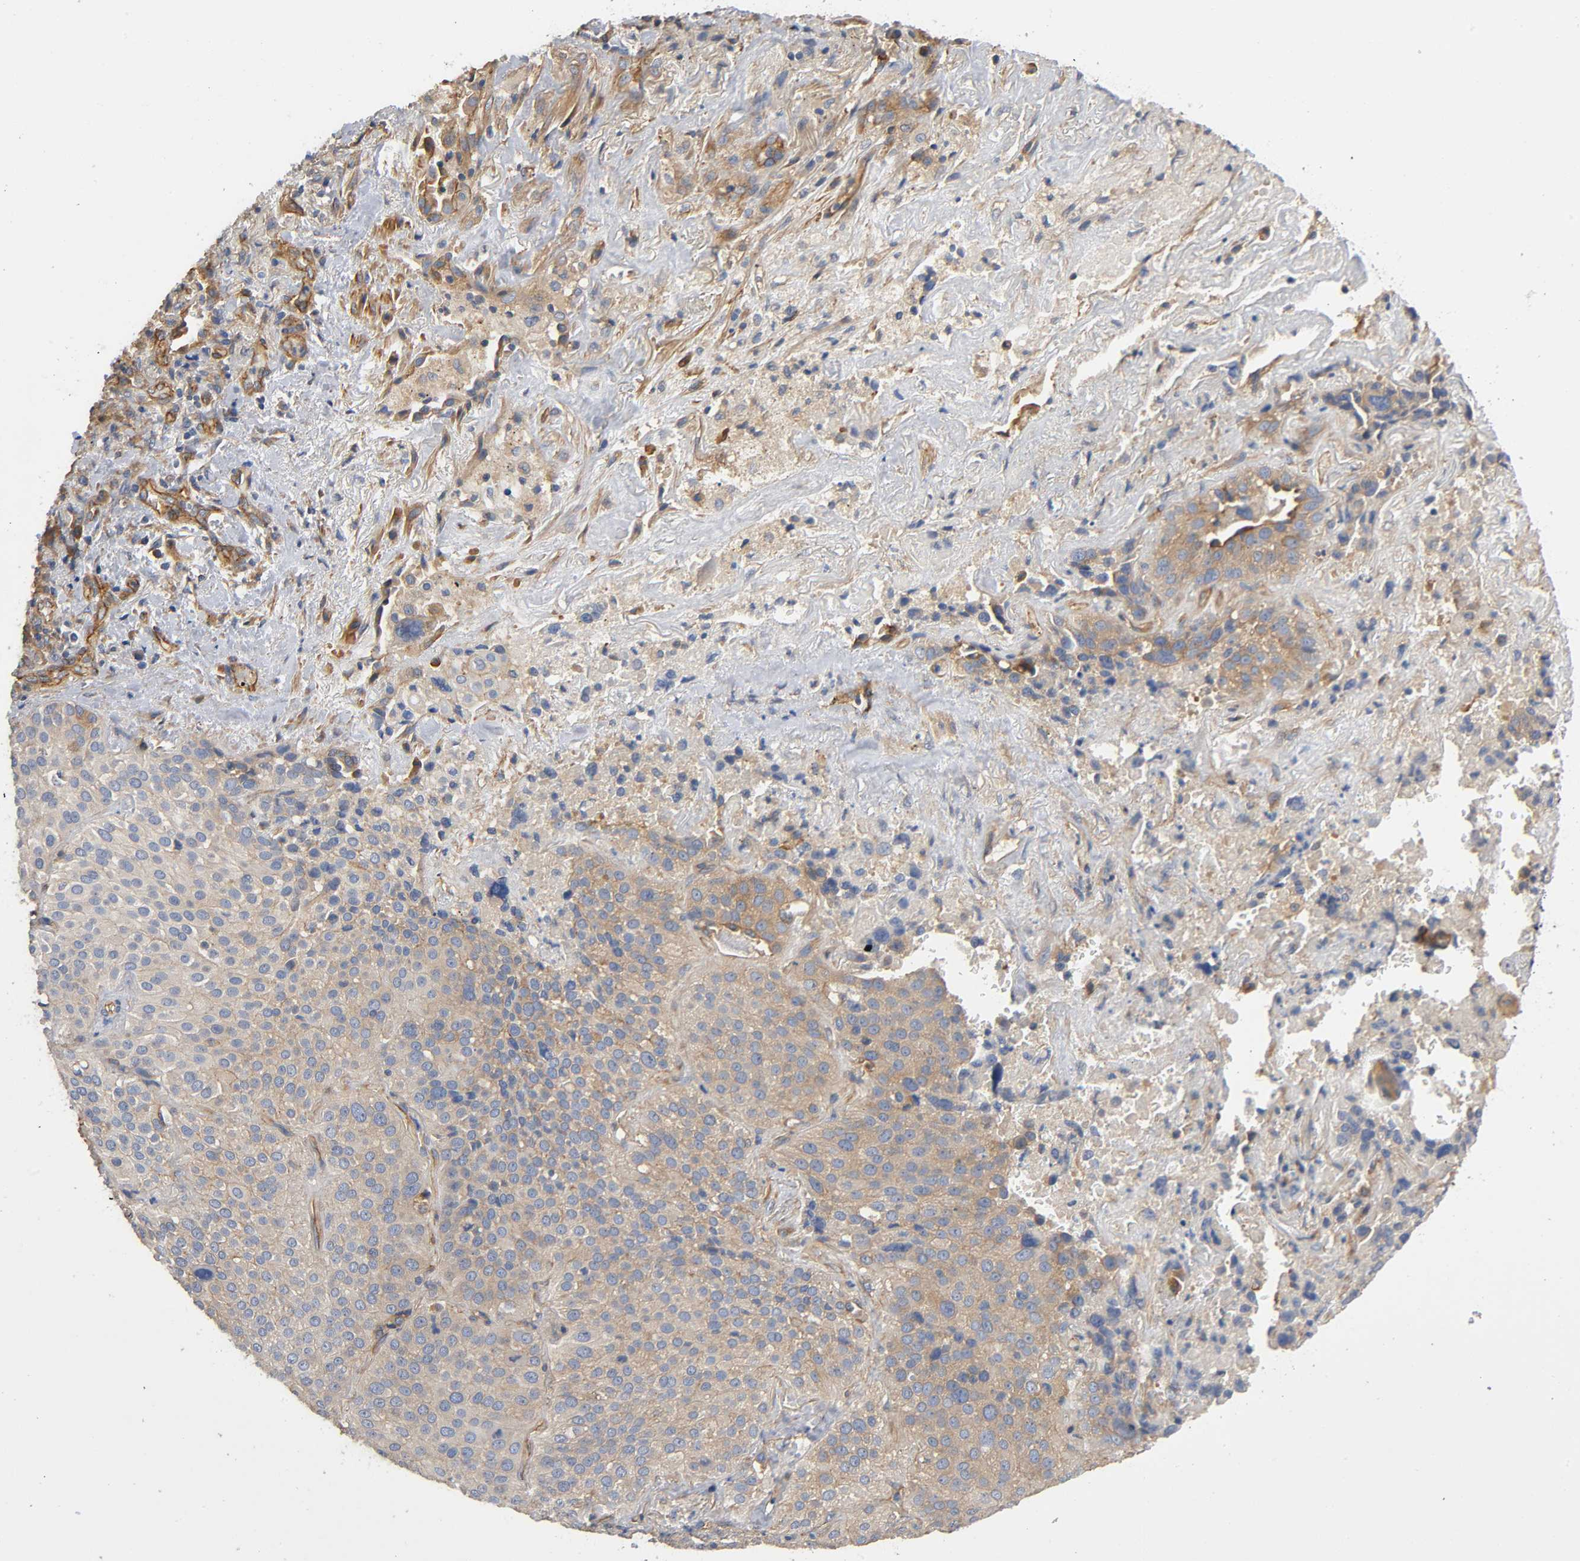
{"staining": {"intensity": "moderate", "quantity": "25%-75%", "location": "cytoplasmic/membranous"}, "tissue": "lung cancer", "cell_type": "Tumor cells", "image_type": "cancer", "snomed": [{"axis": "morphology", "description": "Squamous cell carcinoma, NOS"}, {"axis": "topography", "description": "Lung"}], "caption": "Immunohistochemistry (DAB (3,3'-diaminobenzidine)) staining of squamous cell carcinoma (lung) displays moderate cytoplasmic/membranous protein expression in about 25%-75% of tumor cells.", "gene": "MARS1", "patient": {"sex": "male", "age": 54}}